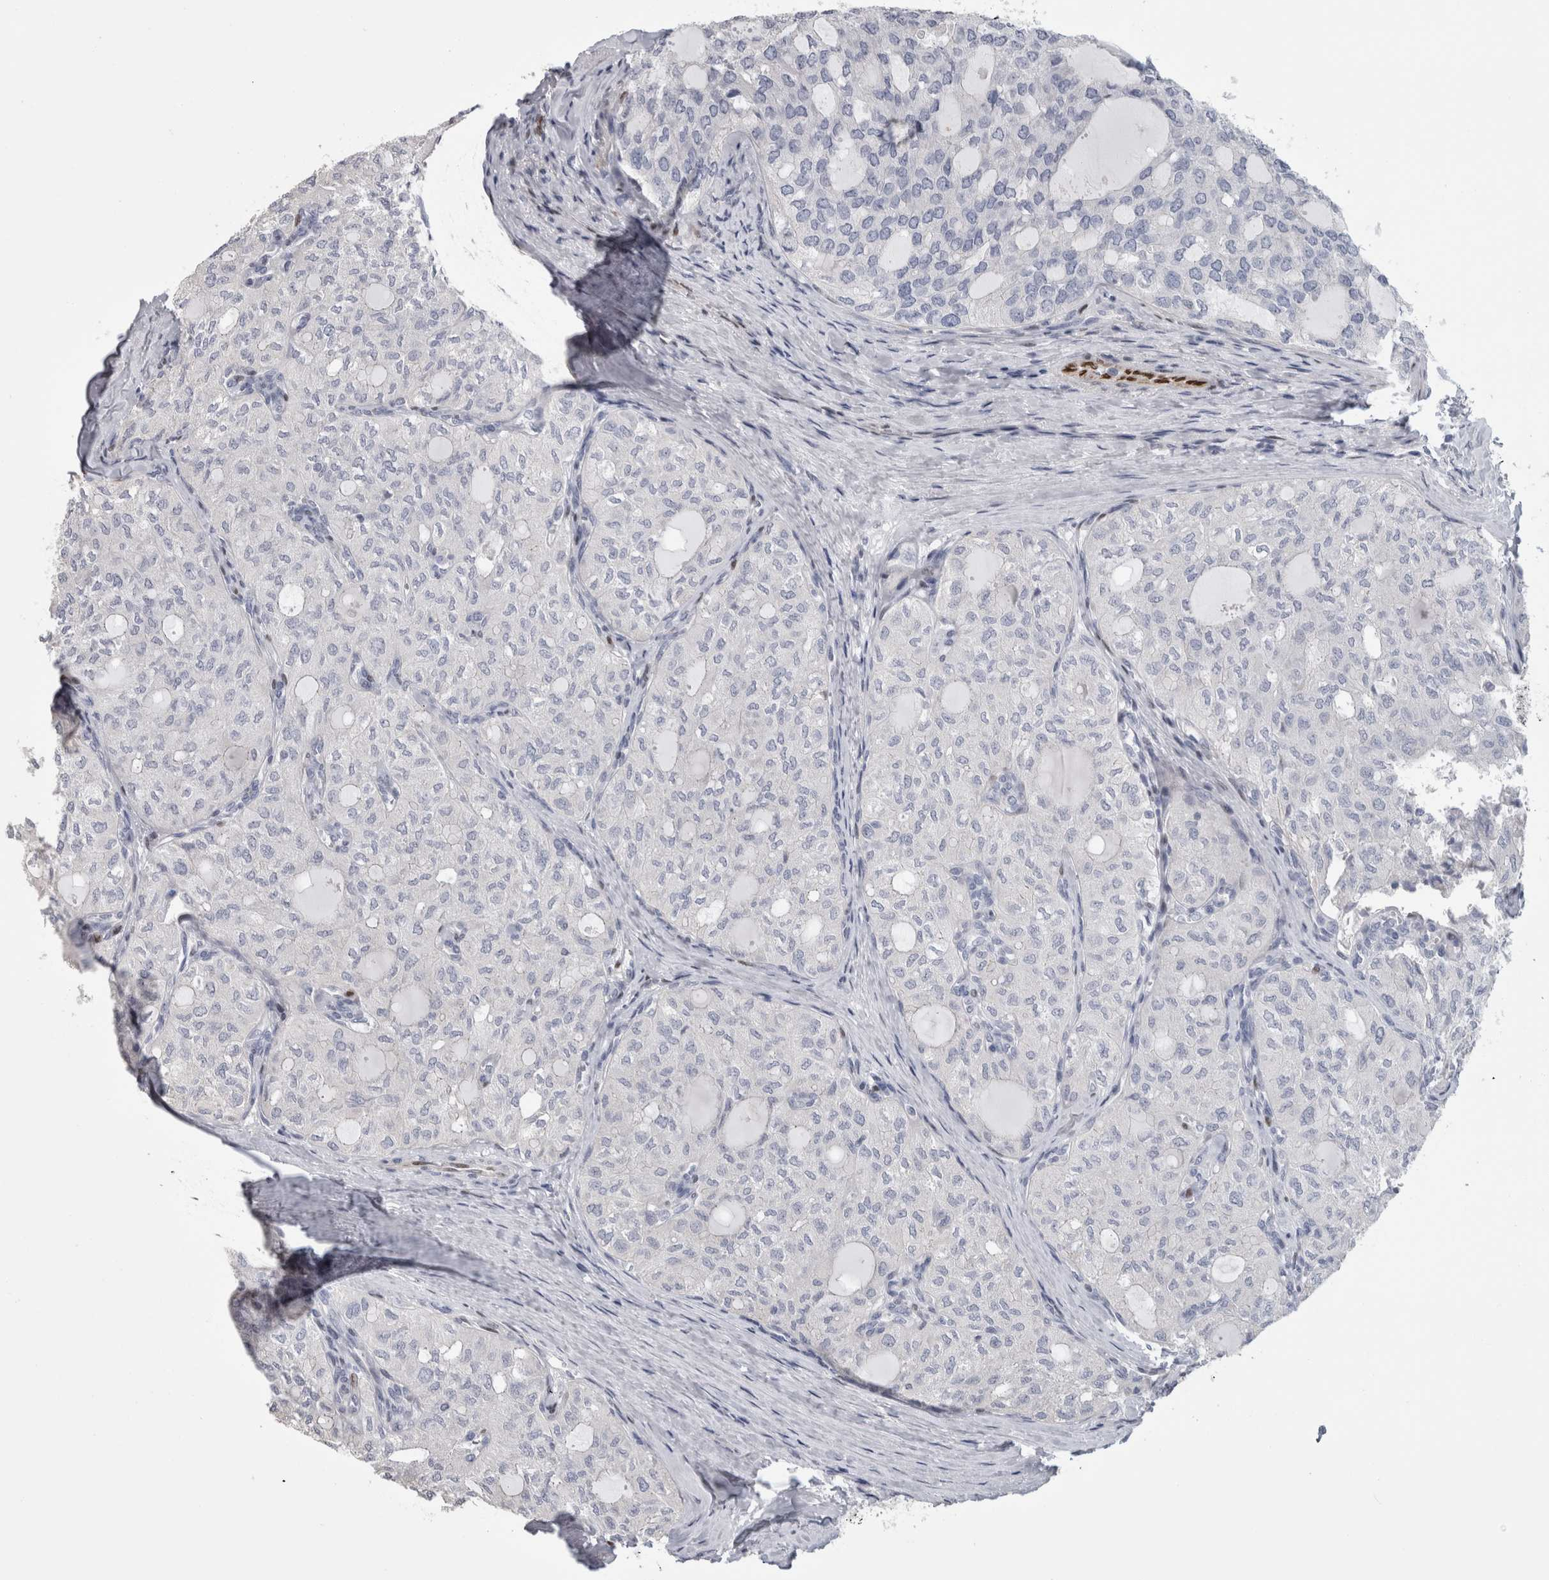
{"staining": {"intensity": "negative", "quantity": "none", "location": "none"}, "tissue": "thyroid cancer", "cell_type": "Tumor cells", "image_type": "cancer", "snomed": [{"axis": "morphology", "description": "Follicular adenoma carcinoma, NOS"}, {"axis": "topography", "description": "Thyroid gland"}], "caption": "This image is of thyroid follicular adenoma carcinoma stained with immunohistochemistry to label a protein in brown with the nuclei are counter-stained blue. There is no positivity in tumor cells. (Brightfield microscopy of DAB immunohistochemistry (IHC) at high magnification).", "gene": "IL33", "patient": {"sex": "male", "age": 75}}